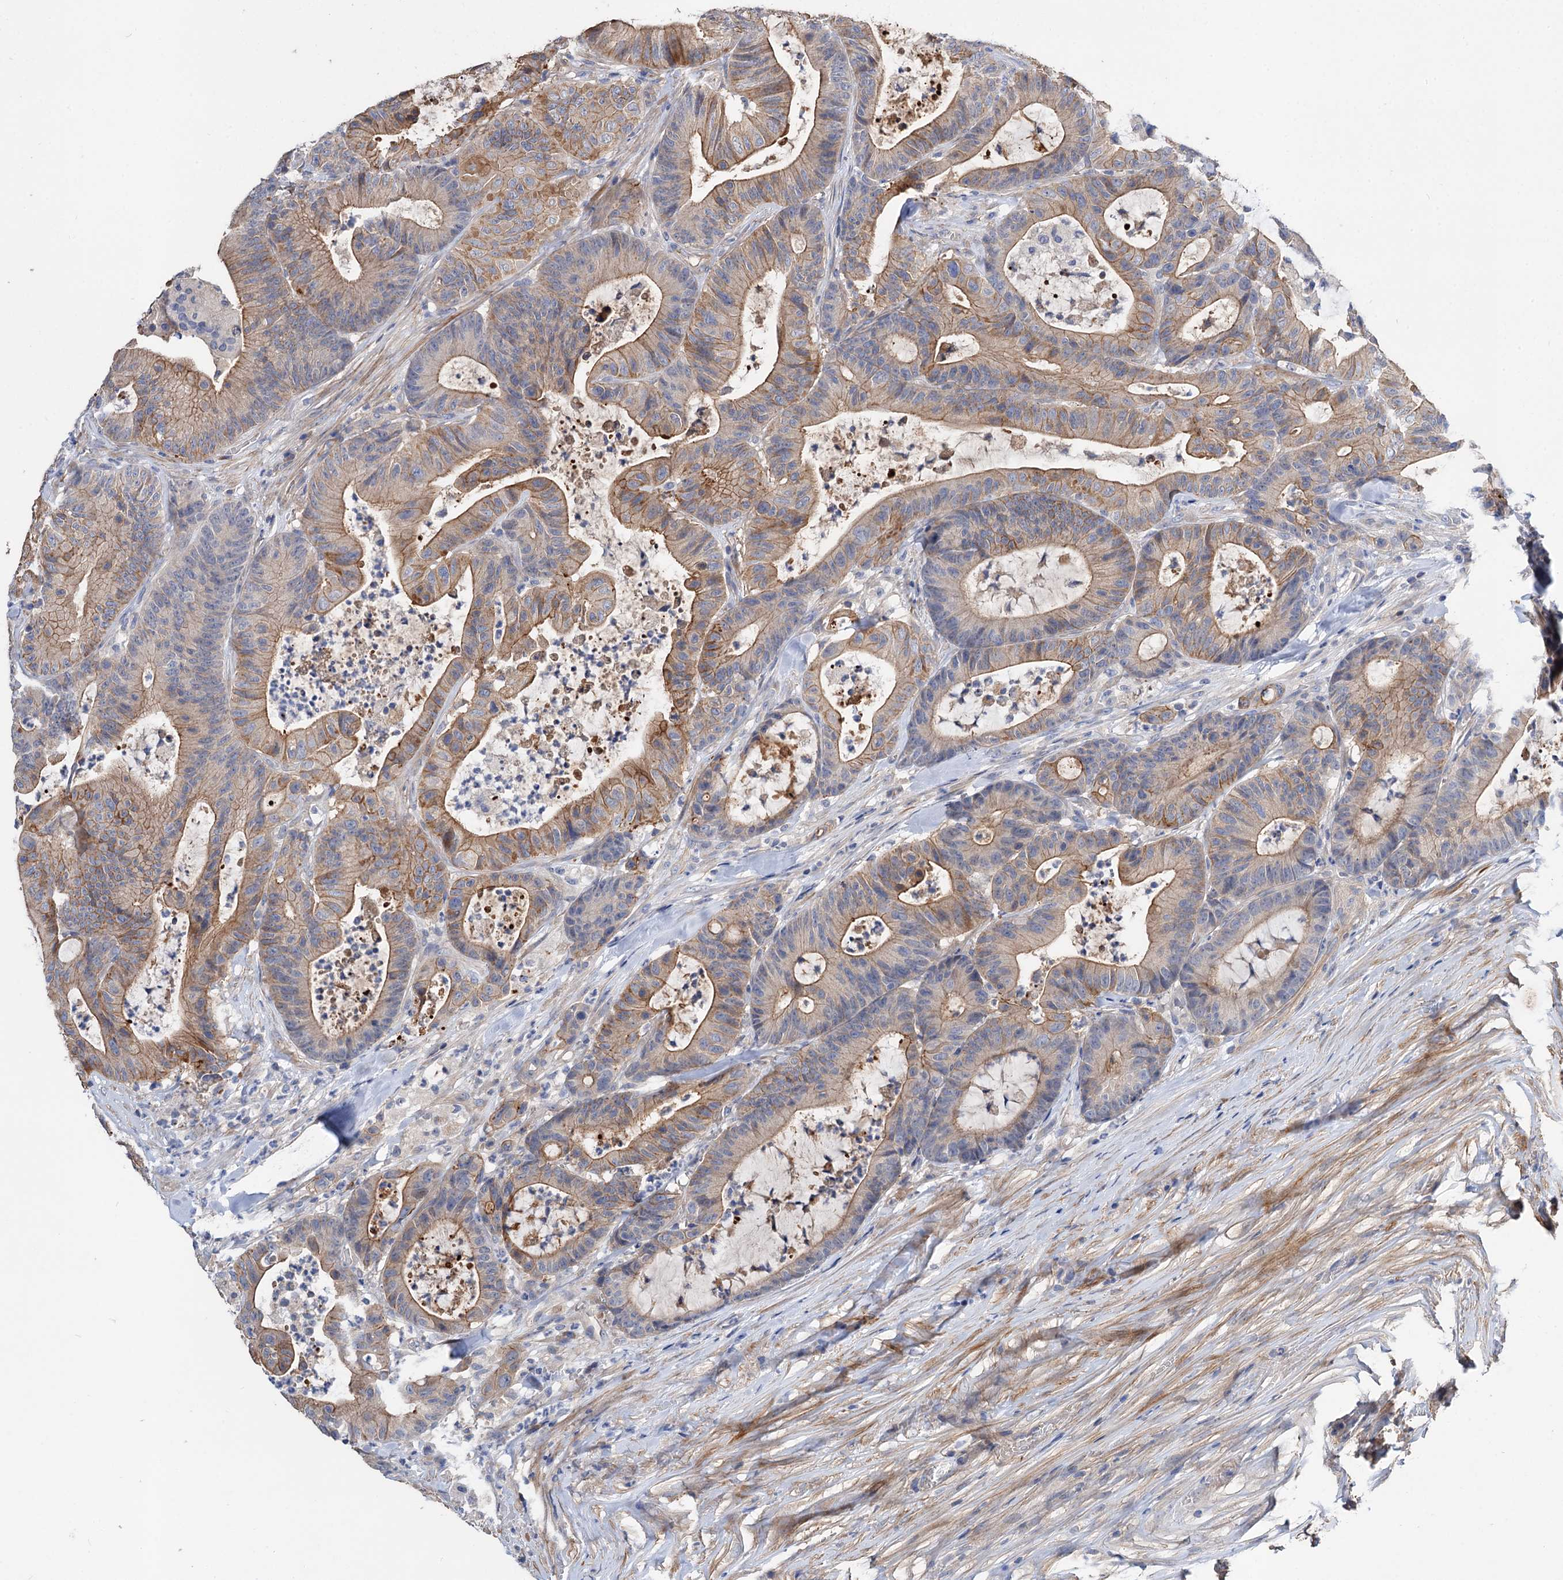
{"staining": {"intensity": "moderate", "quantity": "25%-75%", "location": "cytoplasmic/membranous"}, "tissue": "colorectal cancer", "cell_type": "Tumor cells", "image_type": "cancer", "snomed": [{"axis": "morphology", "description": "Adenocarcinoma, NOS"}, {"axis": "topography", "description": "Colon"}], "caption": "Immunohistochemical staining of colorectal cancer displays medium levels of moderate cytoplasmic/membranous protein positivity in approximately 25%-75% of tumor cells.", "gene": "NUDCD2", "patient": {"sex": "female", "age": 84}}